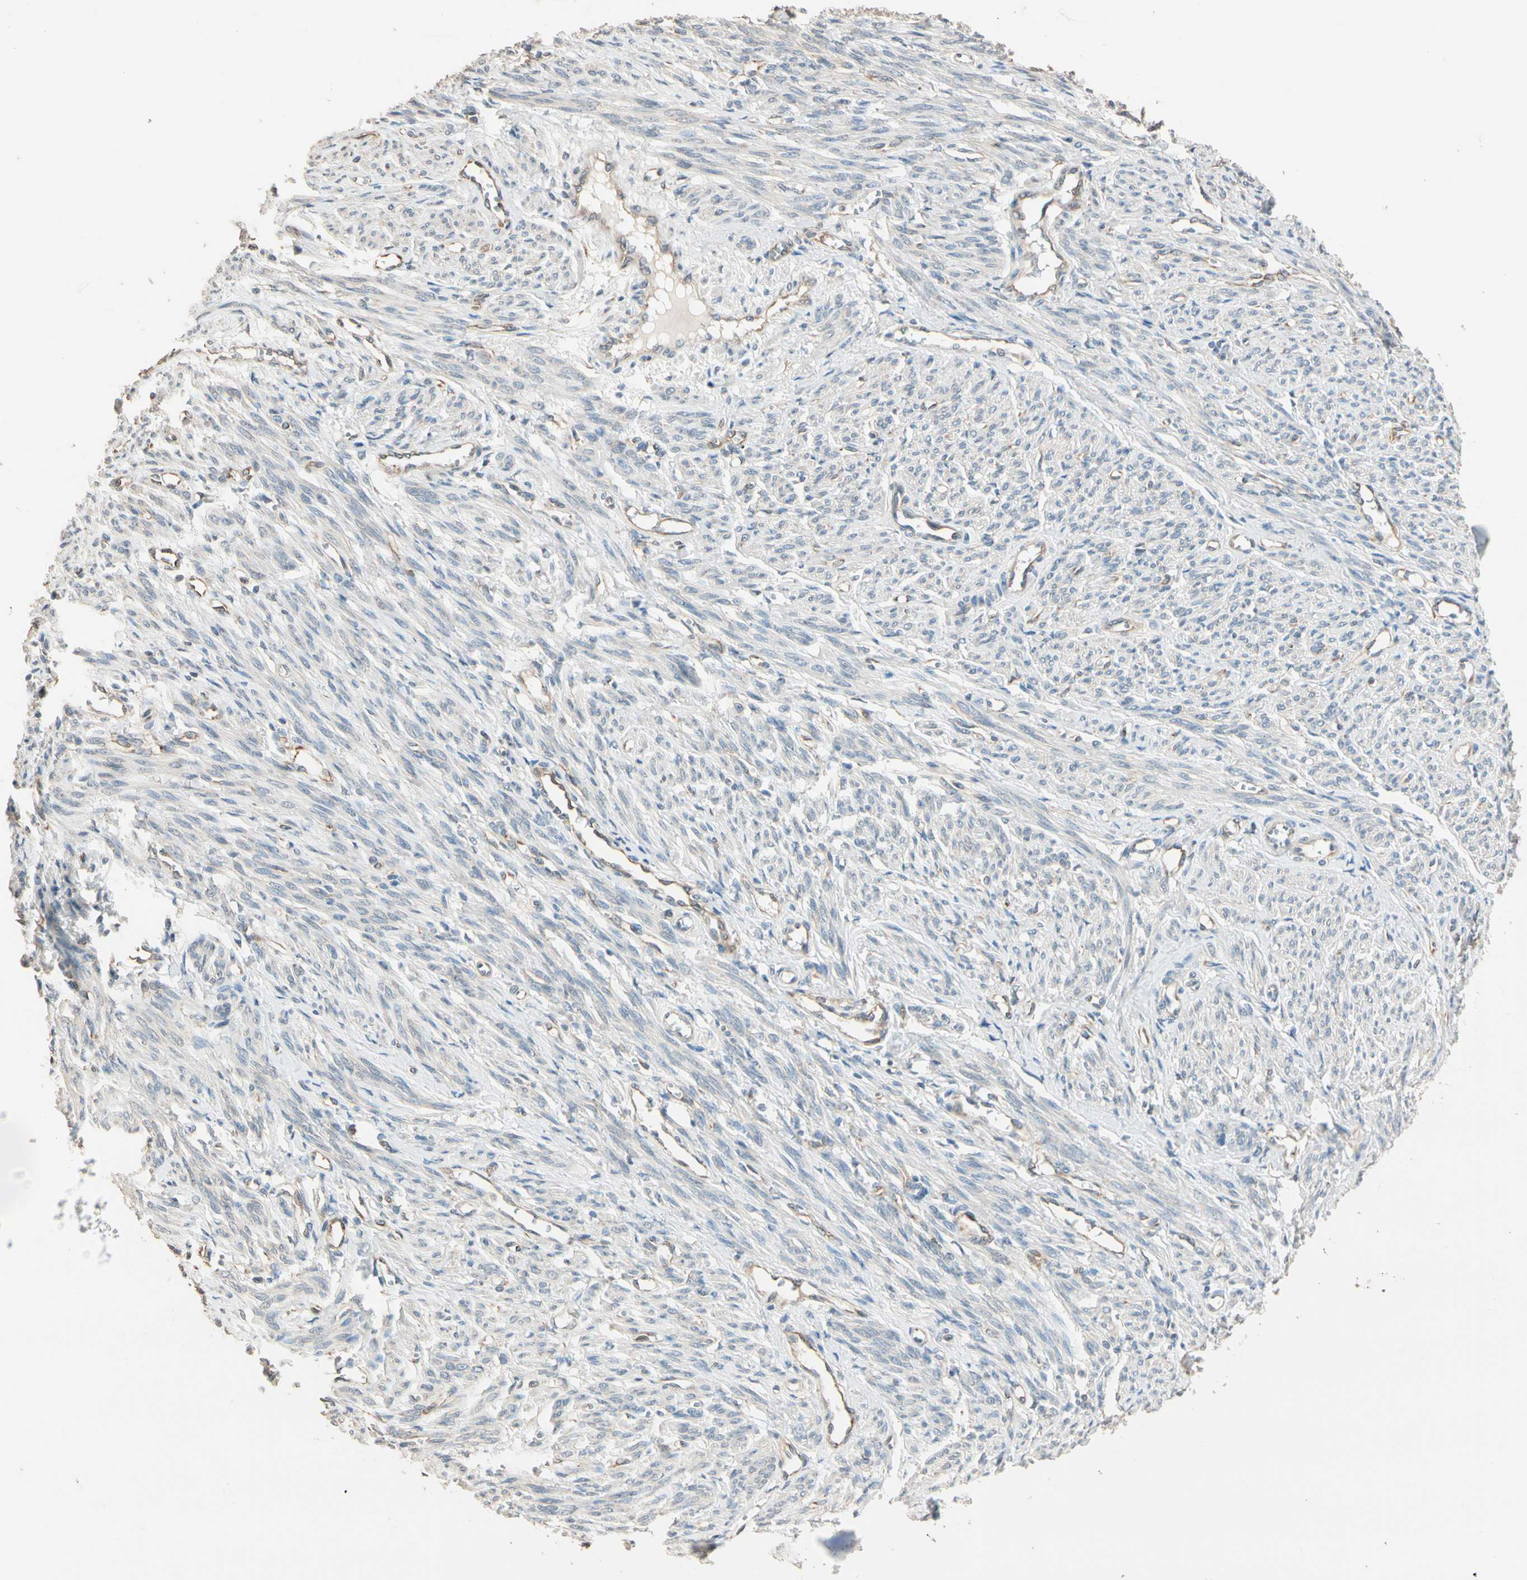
{"staining": {"intensity": "weak", "quantity": ">75%", "location": "cytoplasmic/membranous"}, "tissue": "smooth muscle", "cell_type": "Smooth muscle cells", "image_type": "normal", "snomed": [{"axis": "morphology", "description": "Normal tissue, NOS"}, {"axis": "topography", "description": "Smooth muscle"}], "caption": "Immunohistochemistry of normal human smooth muscle displays low levels of weak cytoplasmic/membranous staining in about >75% of smooth muscle cells.", "gene": "TASOR", "patient": {"sex": "female", "age": 65}}